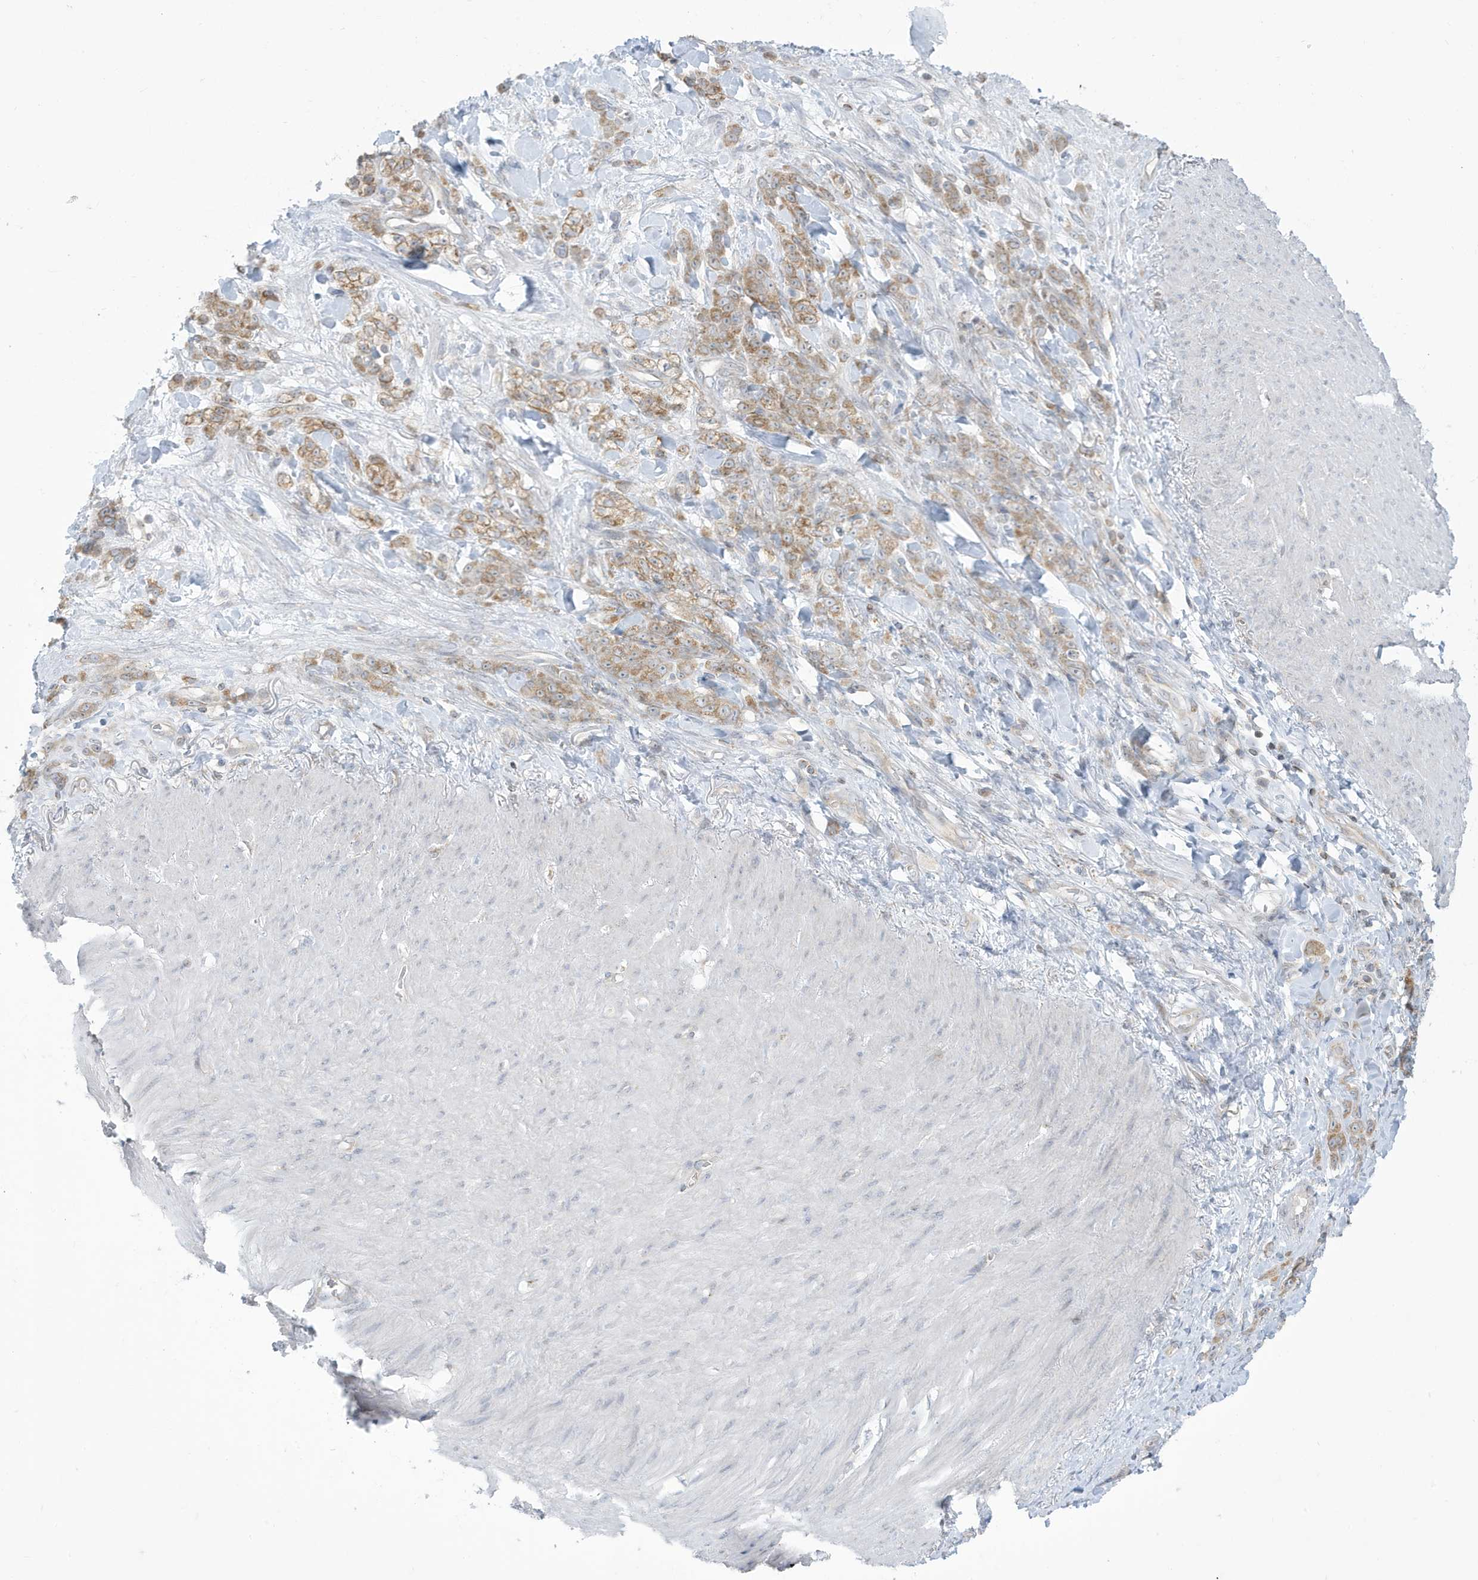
{"staining": {"intensity": "moderate", "quantity": ">75%", "location": "cytoplasmic/membranous"}, "tissue": "stomach cancer", "cell_type": "Tumor cells", "image_type": "cancer", "snomed": [{"axis": "morphology", "description": "Normal tissue, NOS"}, {"axis": "morphology", "description": "Adenocarcinoma, NOS"}, {"axis": "topography", "description": "Stomach"}], "caption": "An immunohistochemistry photomicrograph of neoplastic tissue is shown. Protein staining in brown highlights moderate cytoplasmic/membranous positivity in stomach cancer (adenocarcinoma) within tumor cells.", "gene": "SLAMF9", "patient": {"sex": "male", "age": 82}}